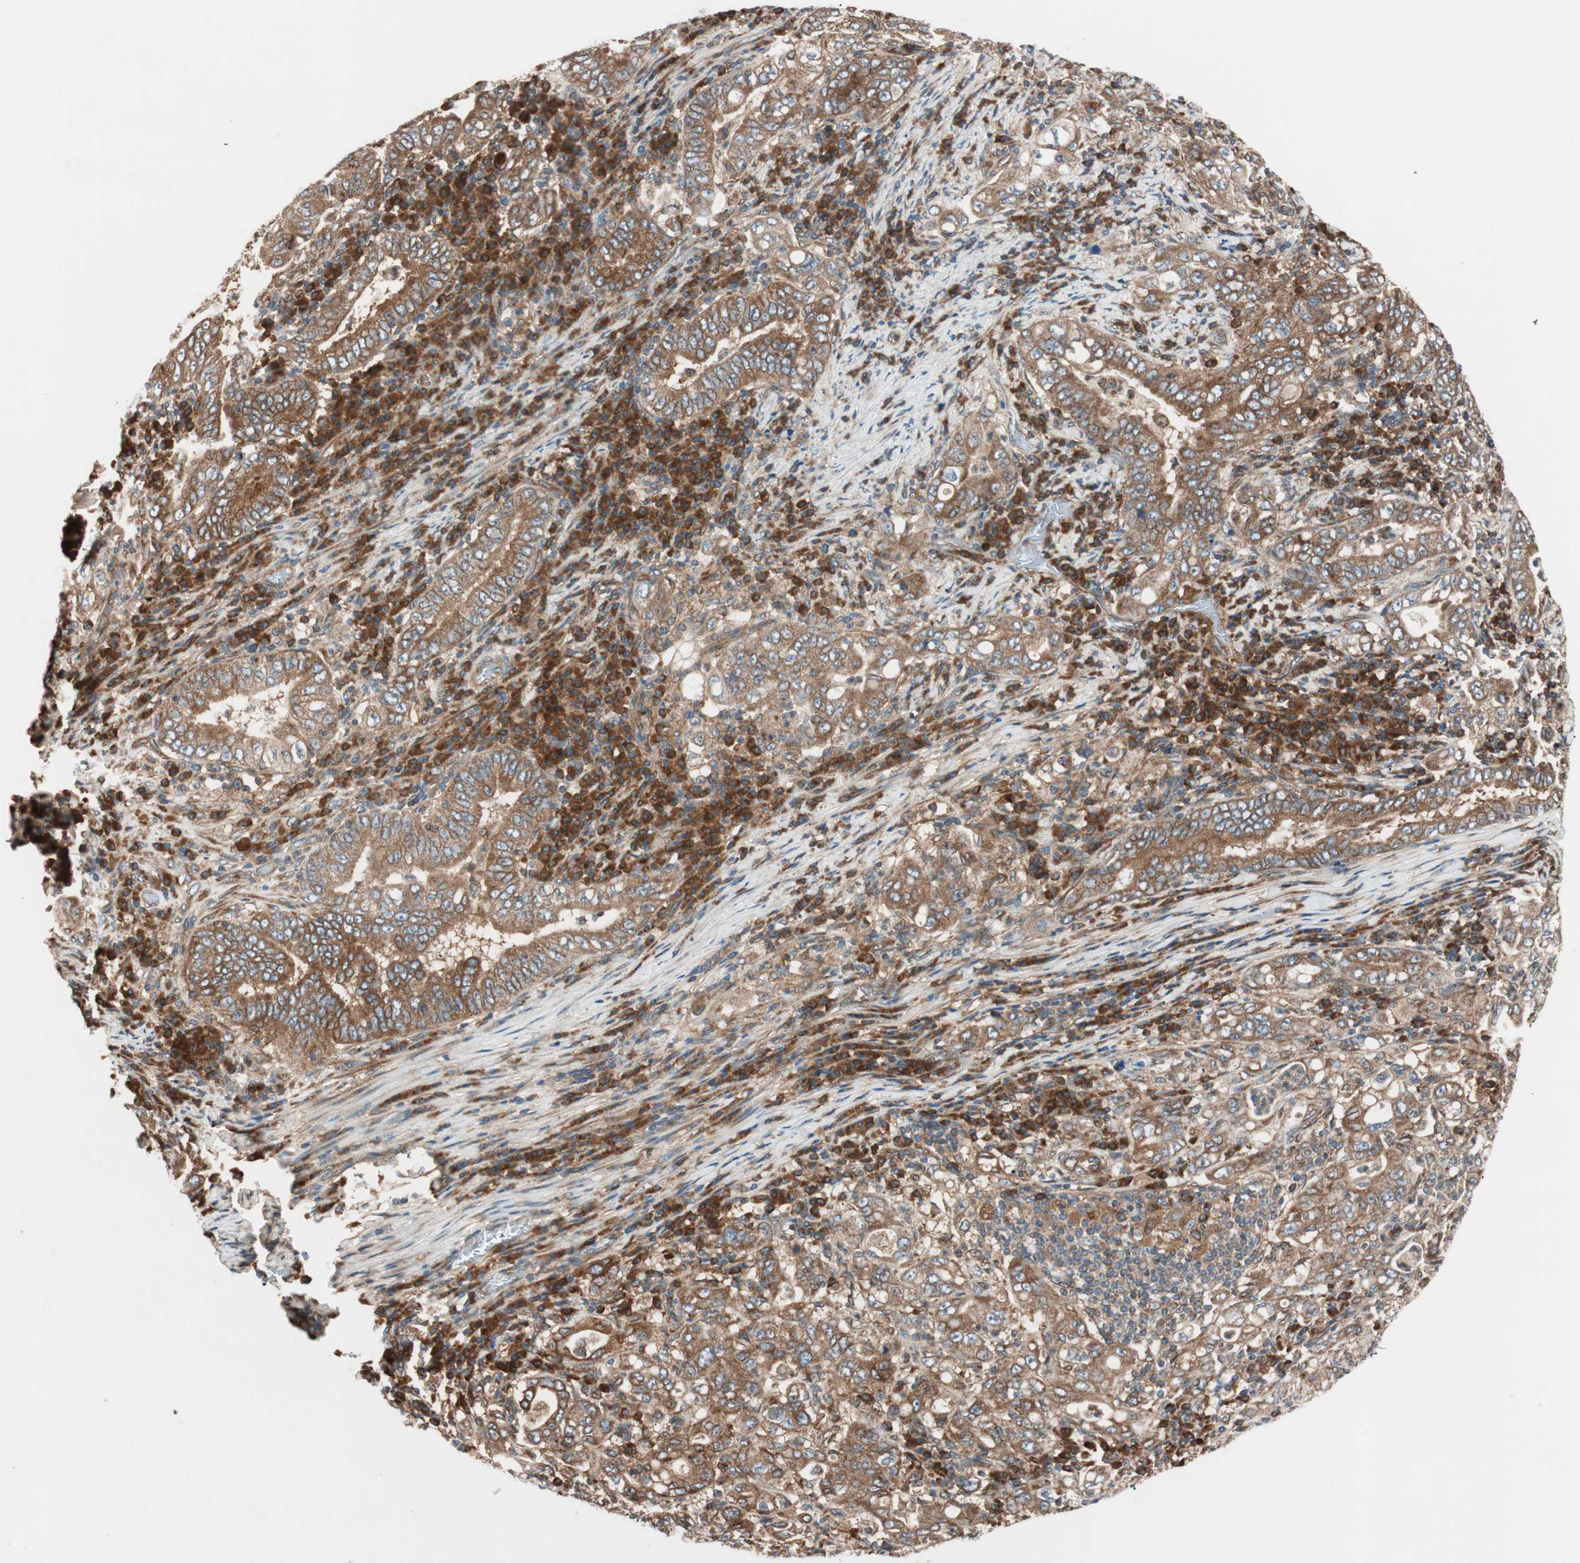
{"staining": {"intensity": "moderate", "quantity": ">75%", "location": "cytoplasmic/membranous"}, "tissue": "stomach cancer", "cell_type": "Tumor cells", "image_type": "cancer", "snomed": [{"axis": "morphology", "description": "Normal tissue, NOS"}, {"axis": "morphology", "description": "Adenocarcinoma, NOS"}, {"axis": "topography", "description": "Esophagus"}, {"axis": "topography", "description": "Stomach, upper"}, {"axis": "topography", "description": "Peripheral nerve tissue"}], "caption": "Approximately >75% of tumor cells in human stomach adenocarcinoma exhibit moderate cytoplasmic/membranous protein positivity as visualized by brown immunohistochemical staining.", "gene": "RAB5A", "patient": {"sex": "male", "age": 62}}